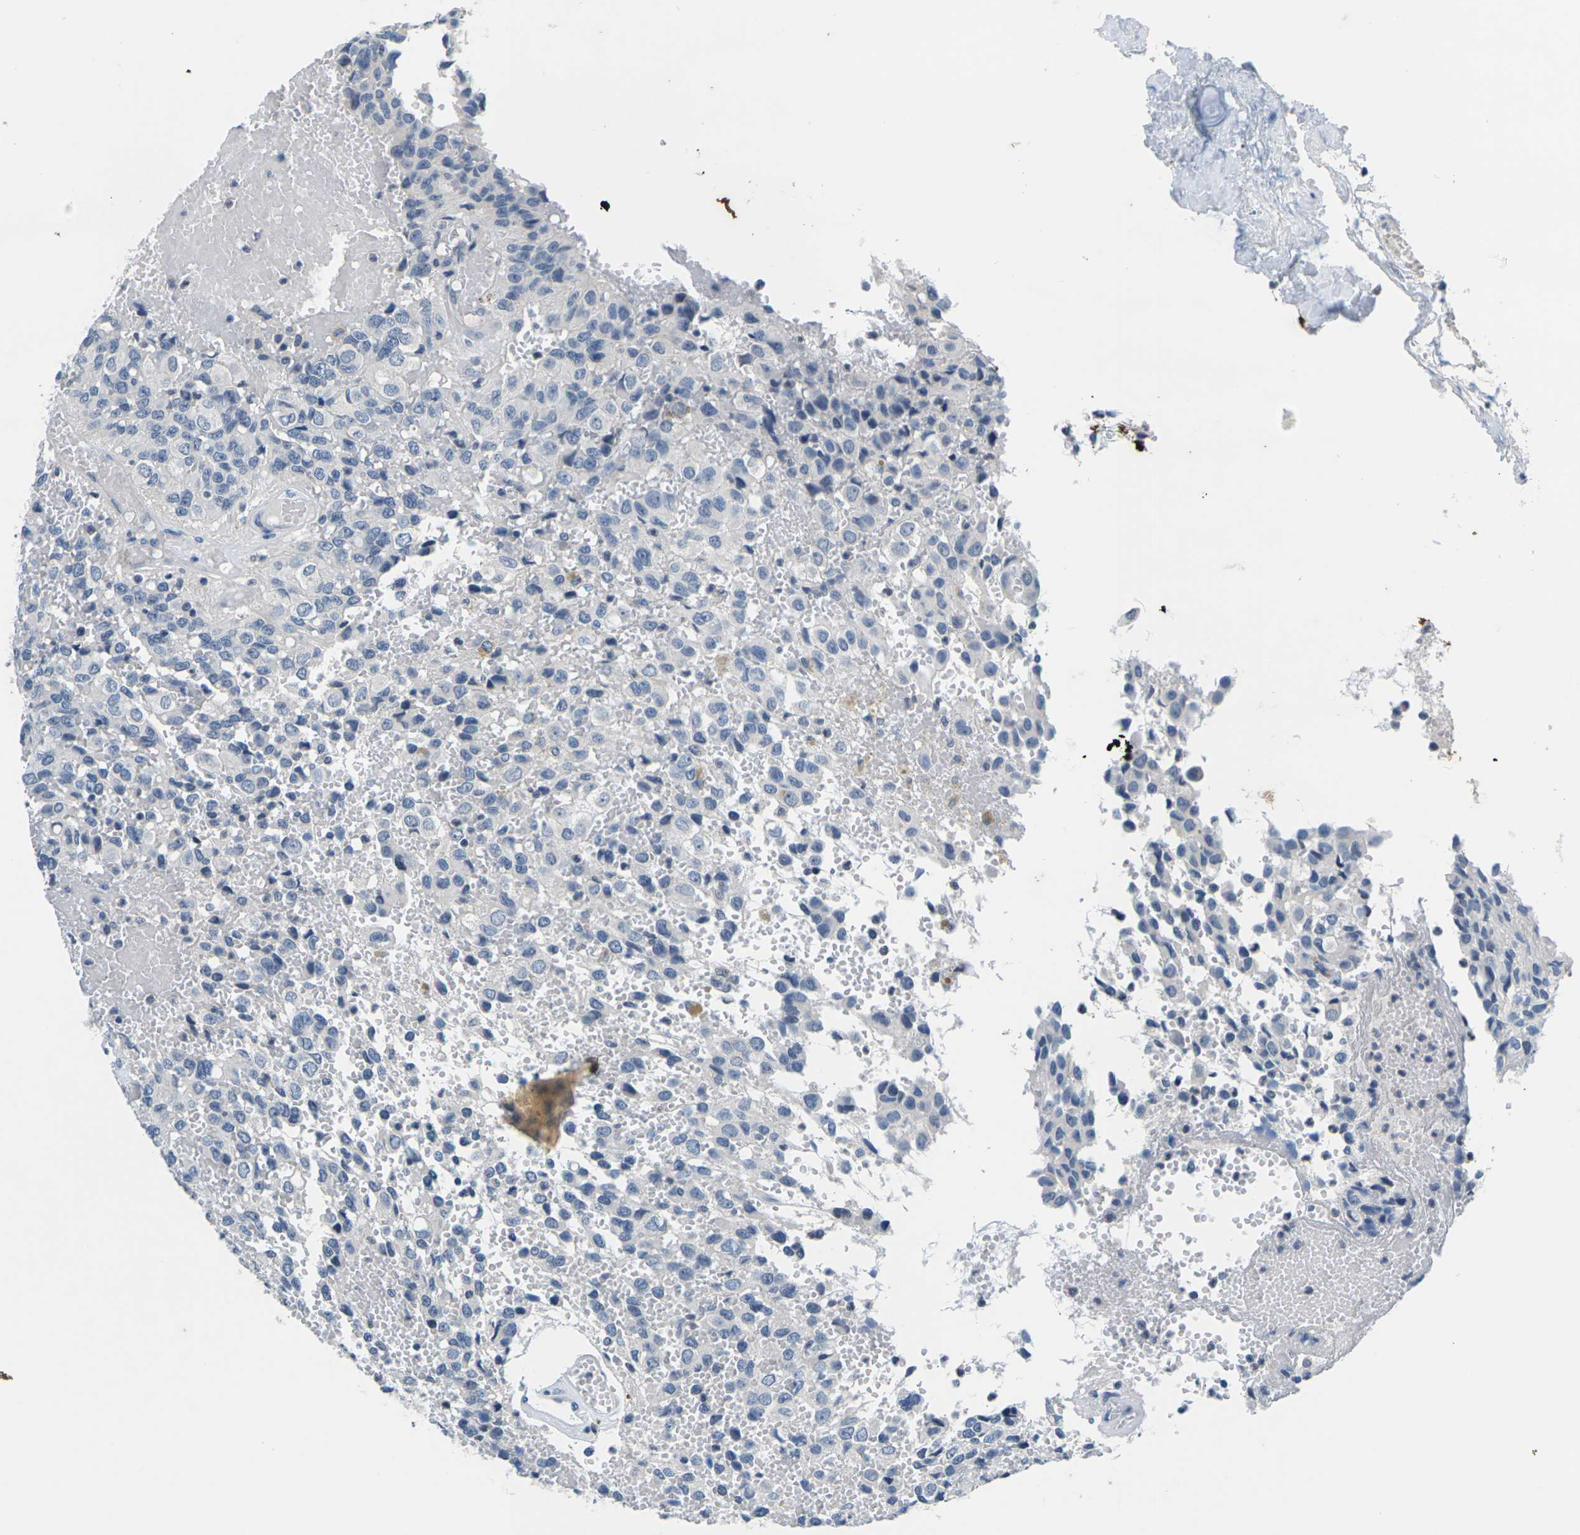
{"staining": {"intensity": "negative", "quantity": "none", "location": "none"}, "tissue": "glioma", "cell_type": "Tumor cells", "image_type": "cancer", "snomed": [{"axis": "morphology", "description": "Glioma, malignant, High grade"}, {"axis": "topography", "description": "Brain"}], "caption": "DAB (3,3'-diaminobenzidine) immunohistochemical staining of human malignant glioma (high-grade) demonstrates no significant positivity in tumor cells.", "gene": "UMOD", "patient": {"sex": "male", "age": 32}}